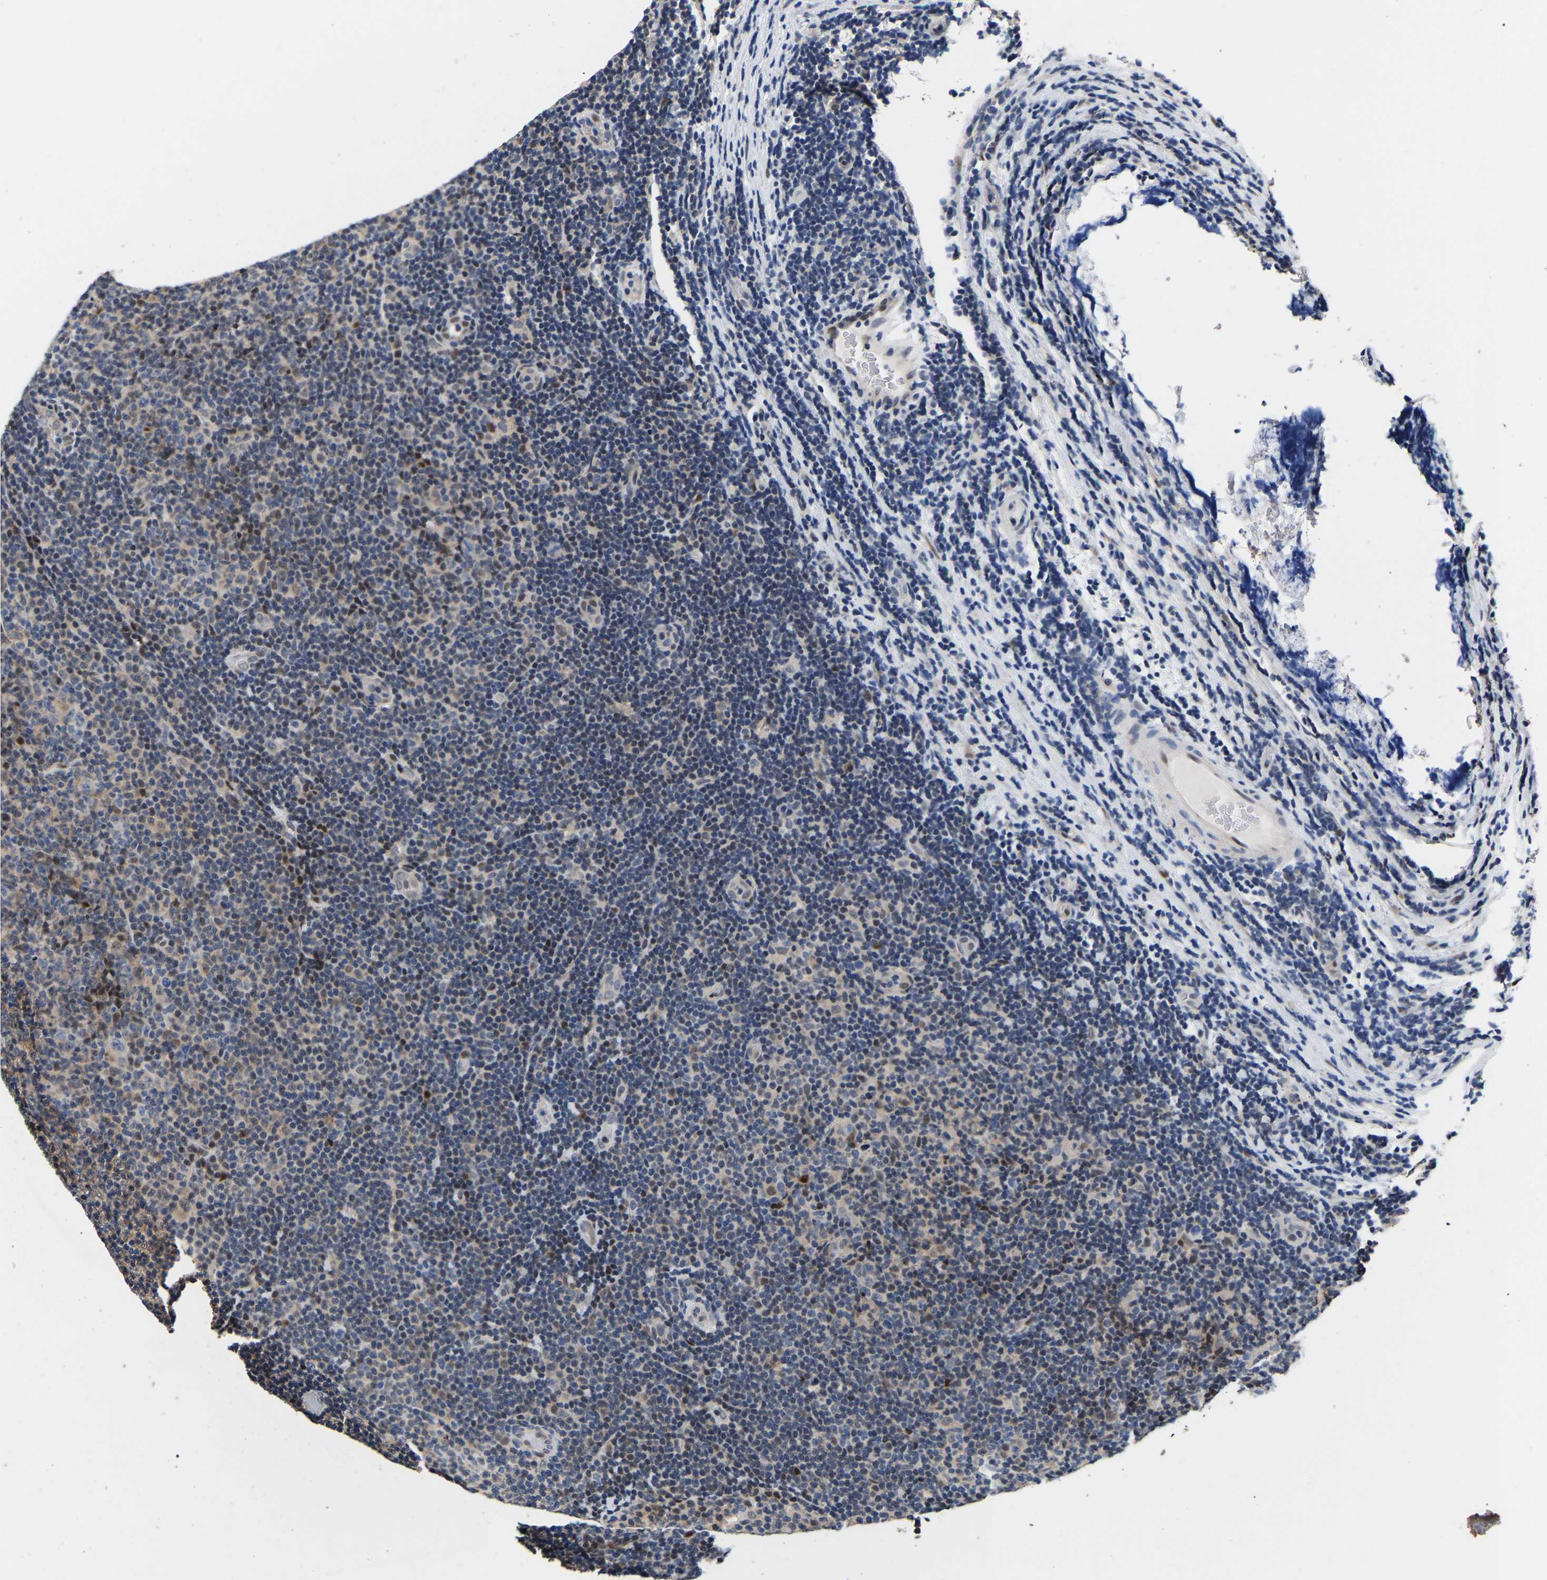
{"staining": {"intensity": "moderate", "quantity": "25%-75%", "location": "nuclear"}, "tissue": "lymphoma", "cell_type": "Tumor cells", "image_type": "cancer", "snomed": [{"axis": "morphology", "description": "Malignant lymphoma, non-Hodgkin's type, Low grade"}, {"axis": "topography", "description": "Lymph node"}], "caption": "A high-resolution micrograph shows IHC staining of lymphoma, which displays moderate nuclear expression in about 25%-75% of tumor cells.", "gene": "PTRHD1", "patient": {"sex": "male", "age": 83}}